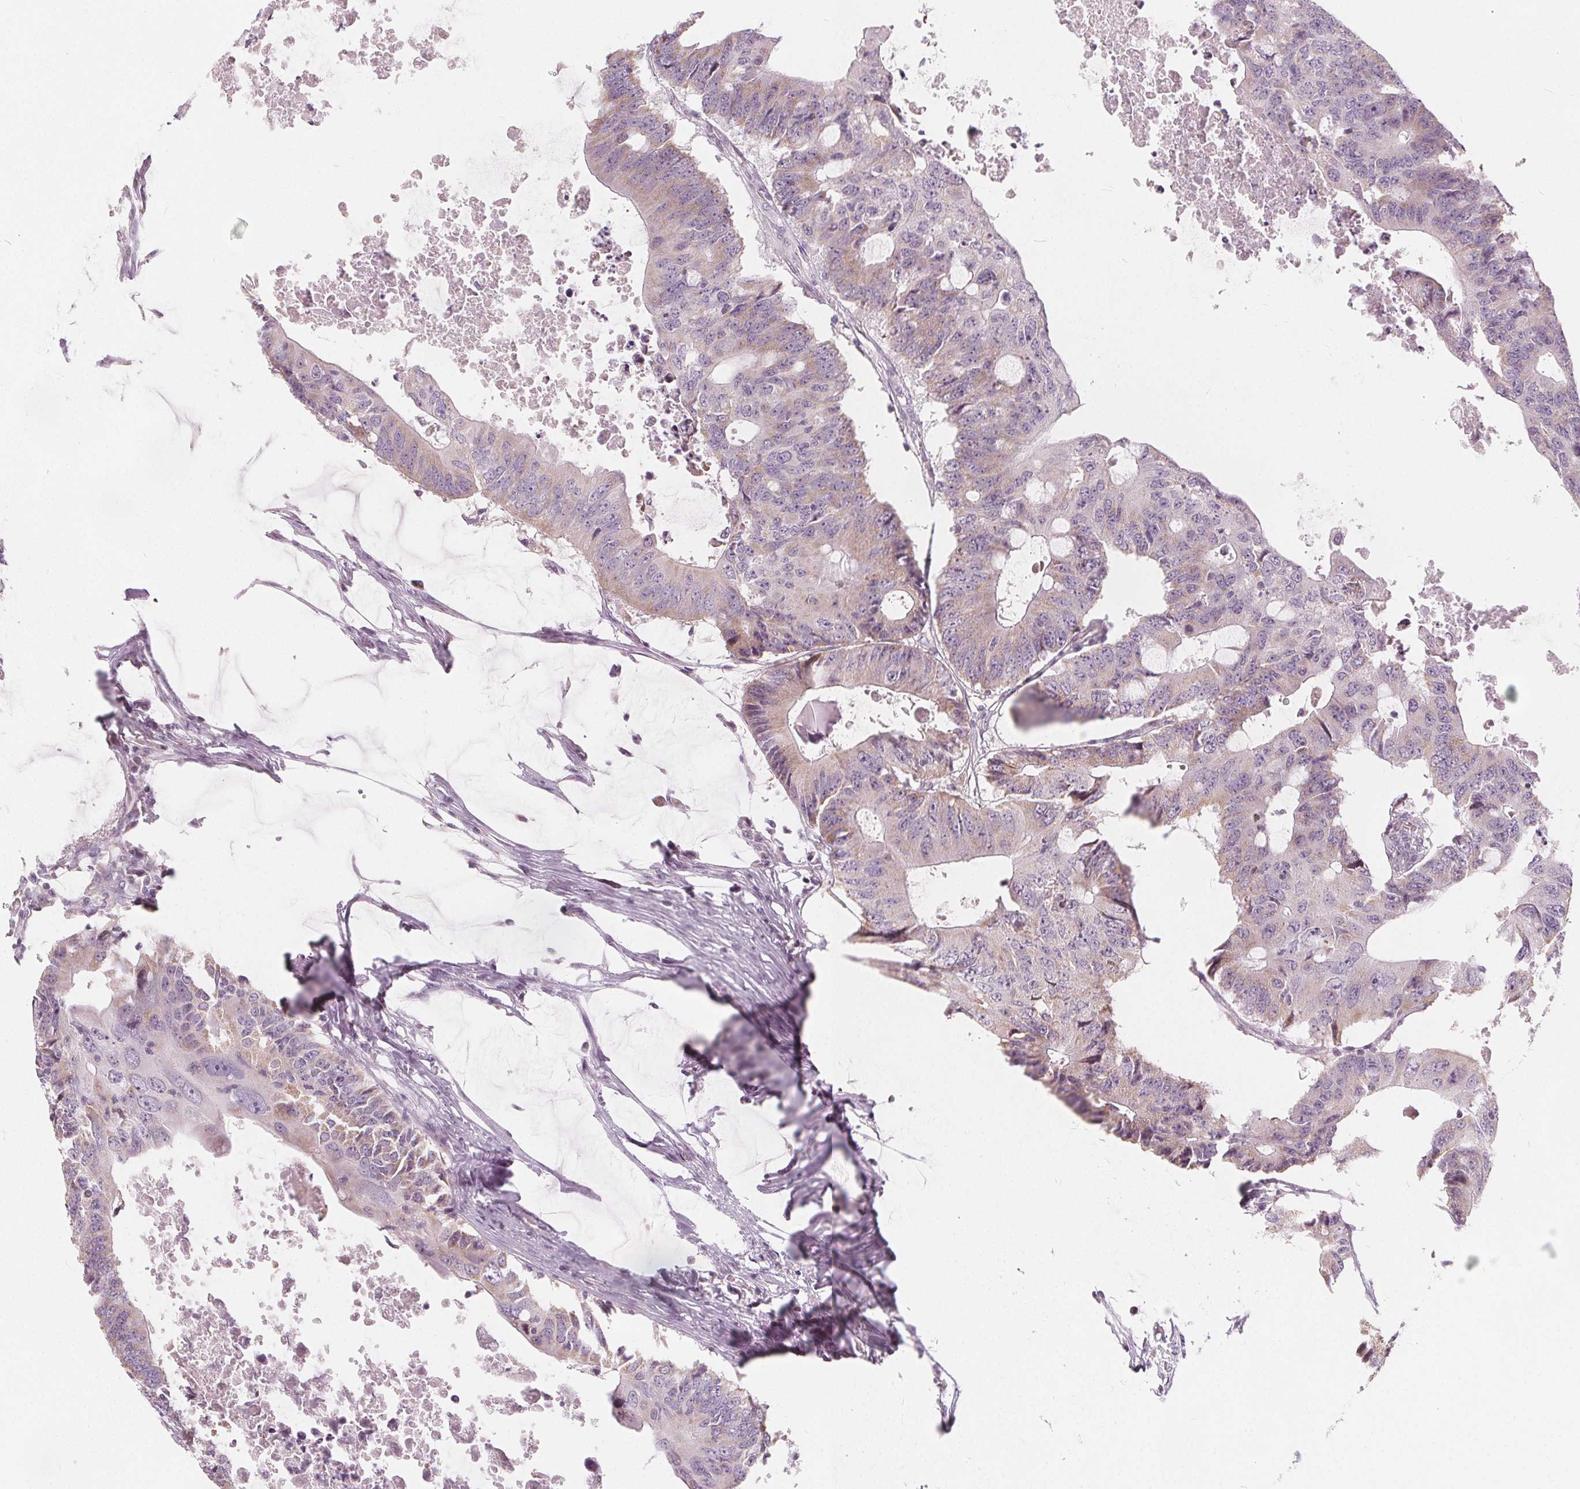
{"staining": {"intensity": "weak", "quantity": "25%-75%", "location": "cytoplasmic/membranous"}, "tissue": "colorectal cancer", "cell_type": "Tumor cells", "image_type": "cancer", "snomed": [{"axis": "morphology", "description": "Adenocarcinoma, NOS"}, {"axis": "topography", "description": "Colon"}], "caption": "Colorectal adenocarcinoma tissue shows weak cytoplasmic/membranous expression in approximately 25%-75% of tumor cells, visualized by immunohistochemistry.", "gene": "NUP210L", "patient": {"sex": "male", "age": 71}}